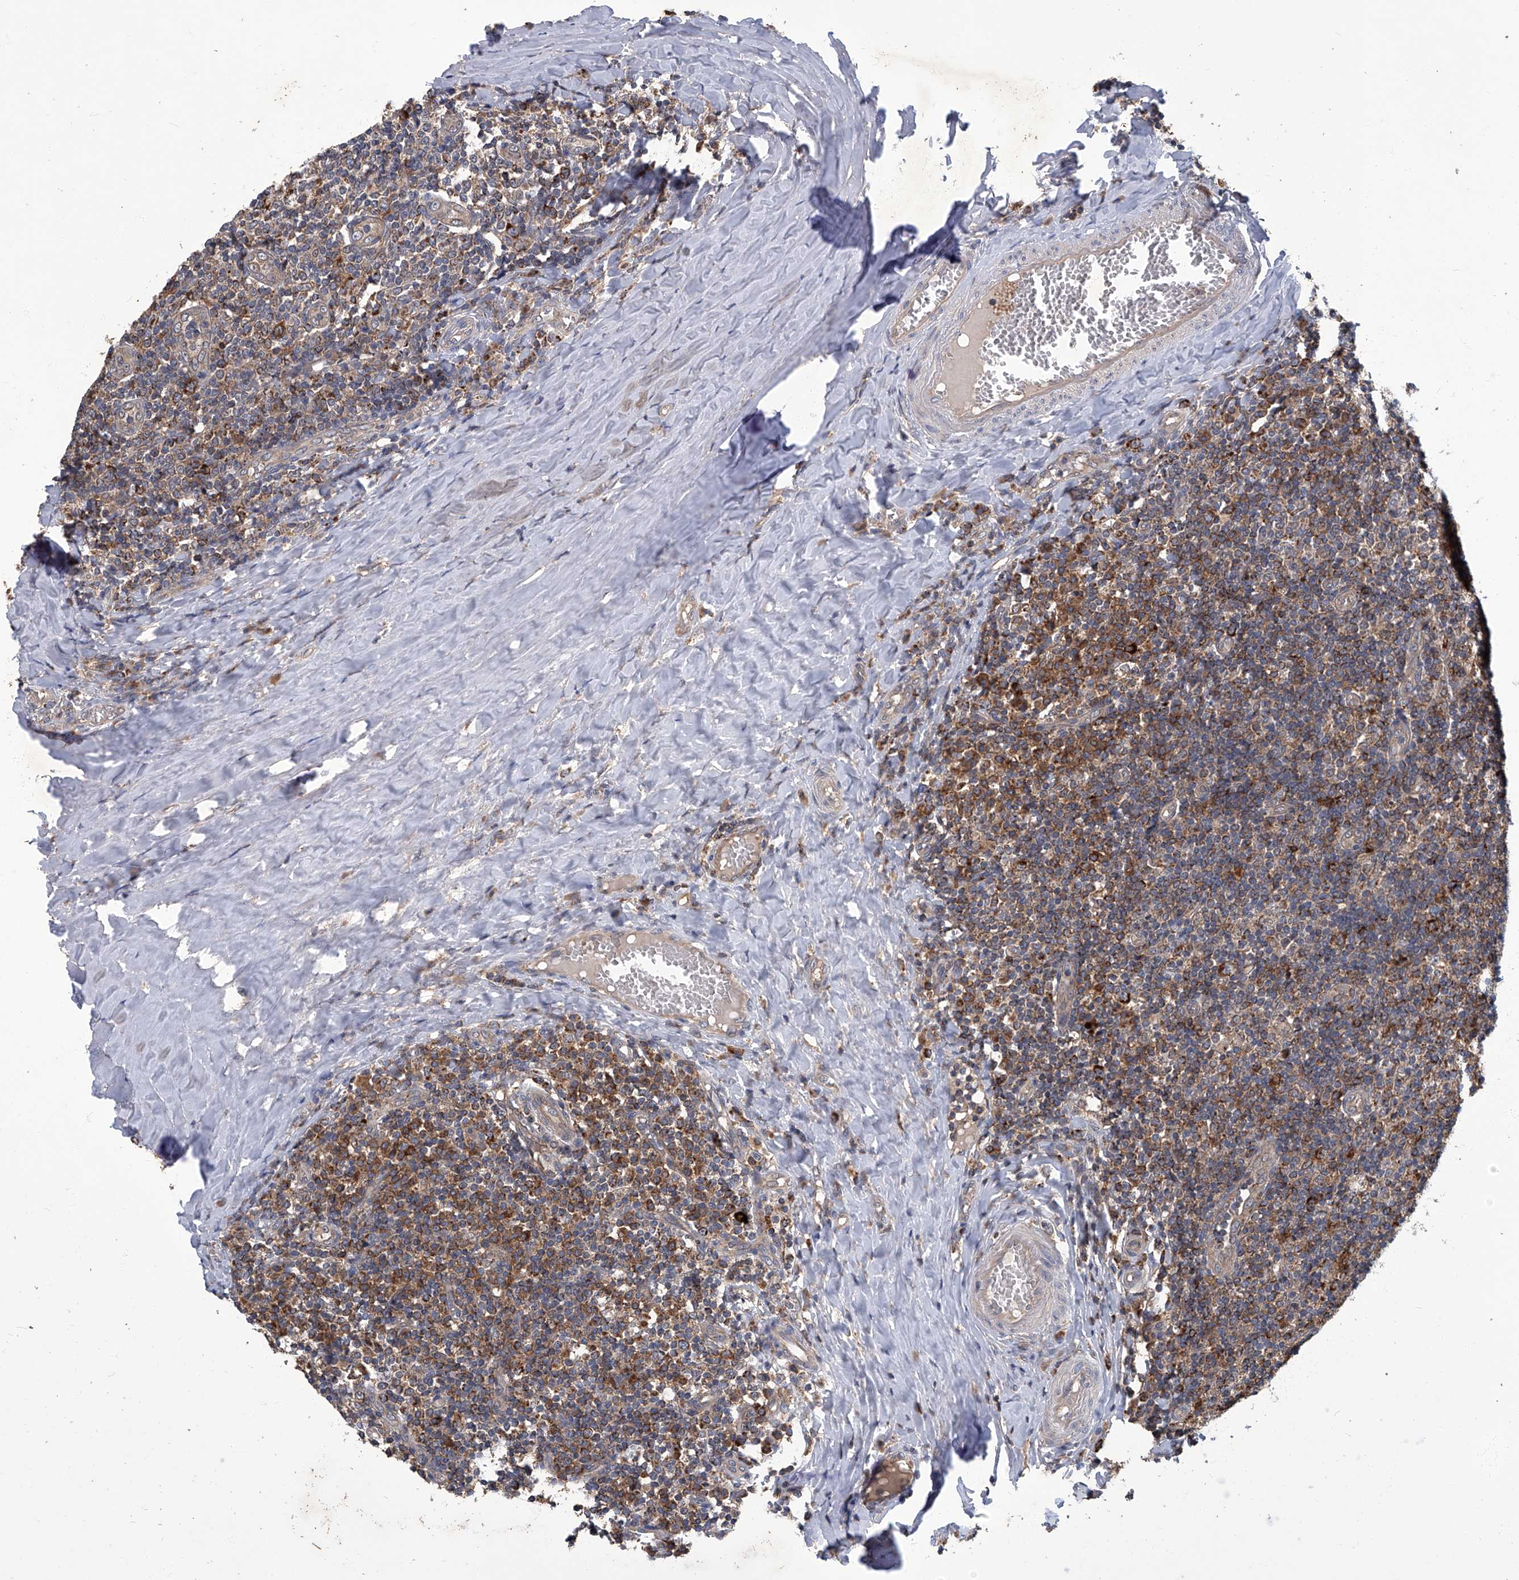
{"staining": {"intensity": "strong", "quantity": ">75%", "location": "cytoplasmic/membranous"}, "tissue": "tonsil", "cell_type": "Germinal center cells", "image_type": "normal", "snomed": [{"axis": "morphology", "description": "Normal tissue, NOS"}, {"axis": "topography", "description": "Tonsil"}], "caption": "The micrograph shows a brown stain indicating the presence of a protein in the cytoplasmic/membranous of germinal center cells in tonsil. (brown staining indicates protein expression, while blue staining denotes nuclei).", "gene": "TNFRSF13B", "patient": {"sex": "female", "age": 19}}